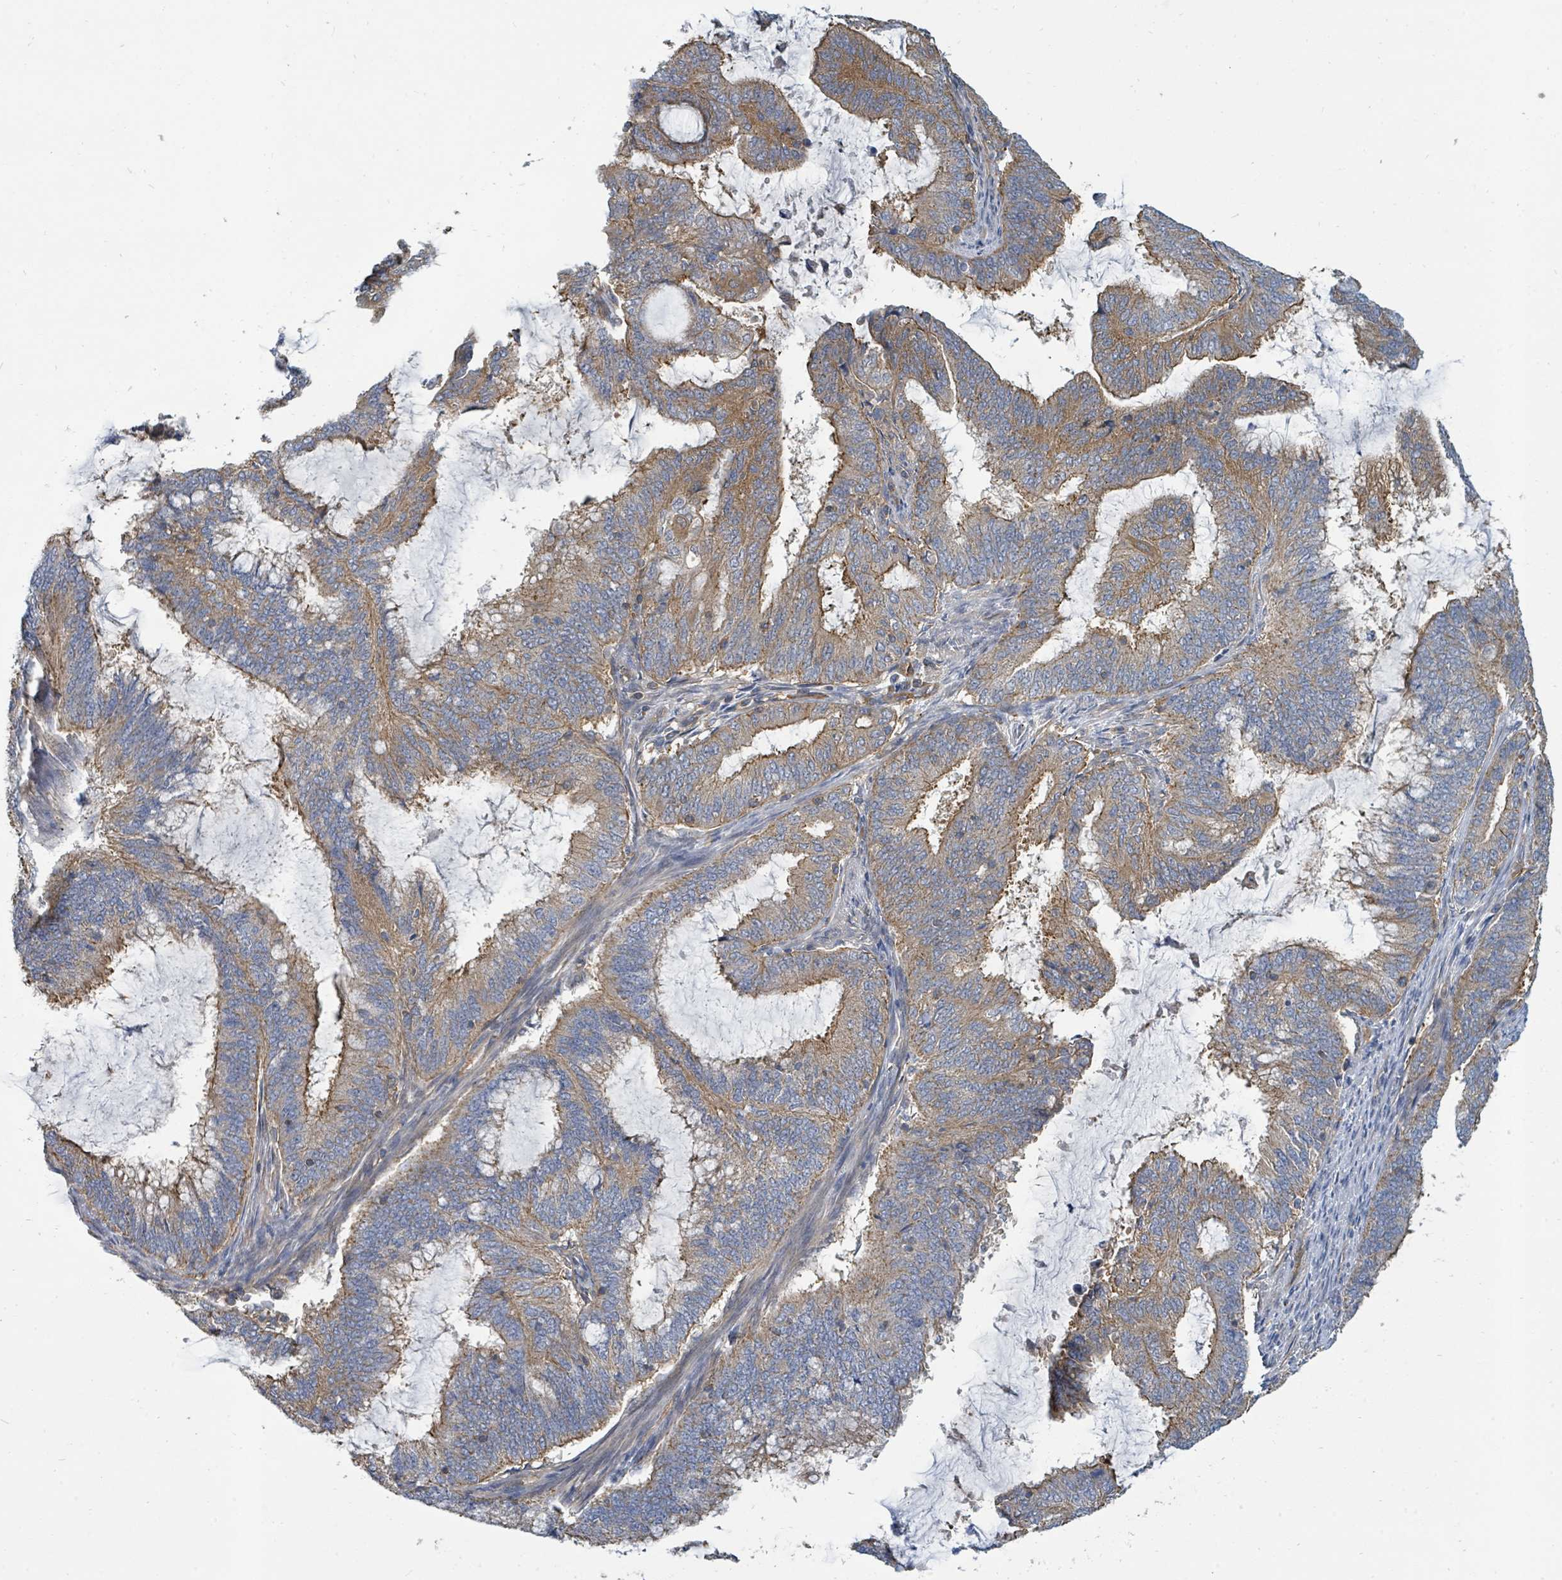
{"staining": {"intensity": "moderate", "quantity": ">75%", "location": "cytoplasmic/membranous"}, "tissue": "endometrial cancer", "cell_type": "Tumor cells", "image_type": "cancer", "snomed": [{"axis": "morphology", "description": "Adenocarcinoma, NOS"}, {"axis": "topography", "description": "Endometrium"}], "caption": "A high-resolution histopathology image shows immunohistochemistry staining of endometrial adenocarcinoma, which demonstrates moderate cytoplasmic/membranous expression in approximately >75% of tumor cells.", "gene": "BOLA2B", "patient": {"sex": "female", "age": 51}}